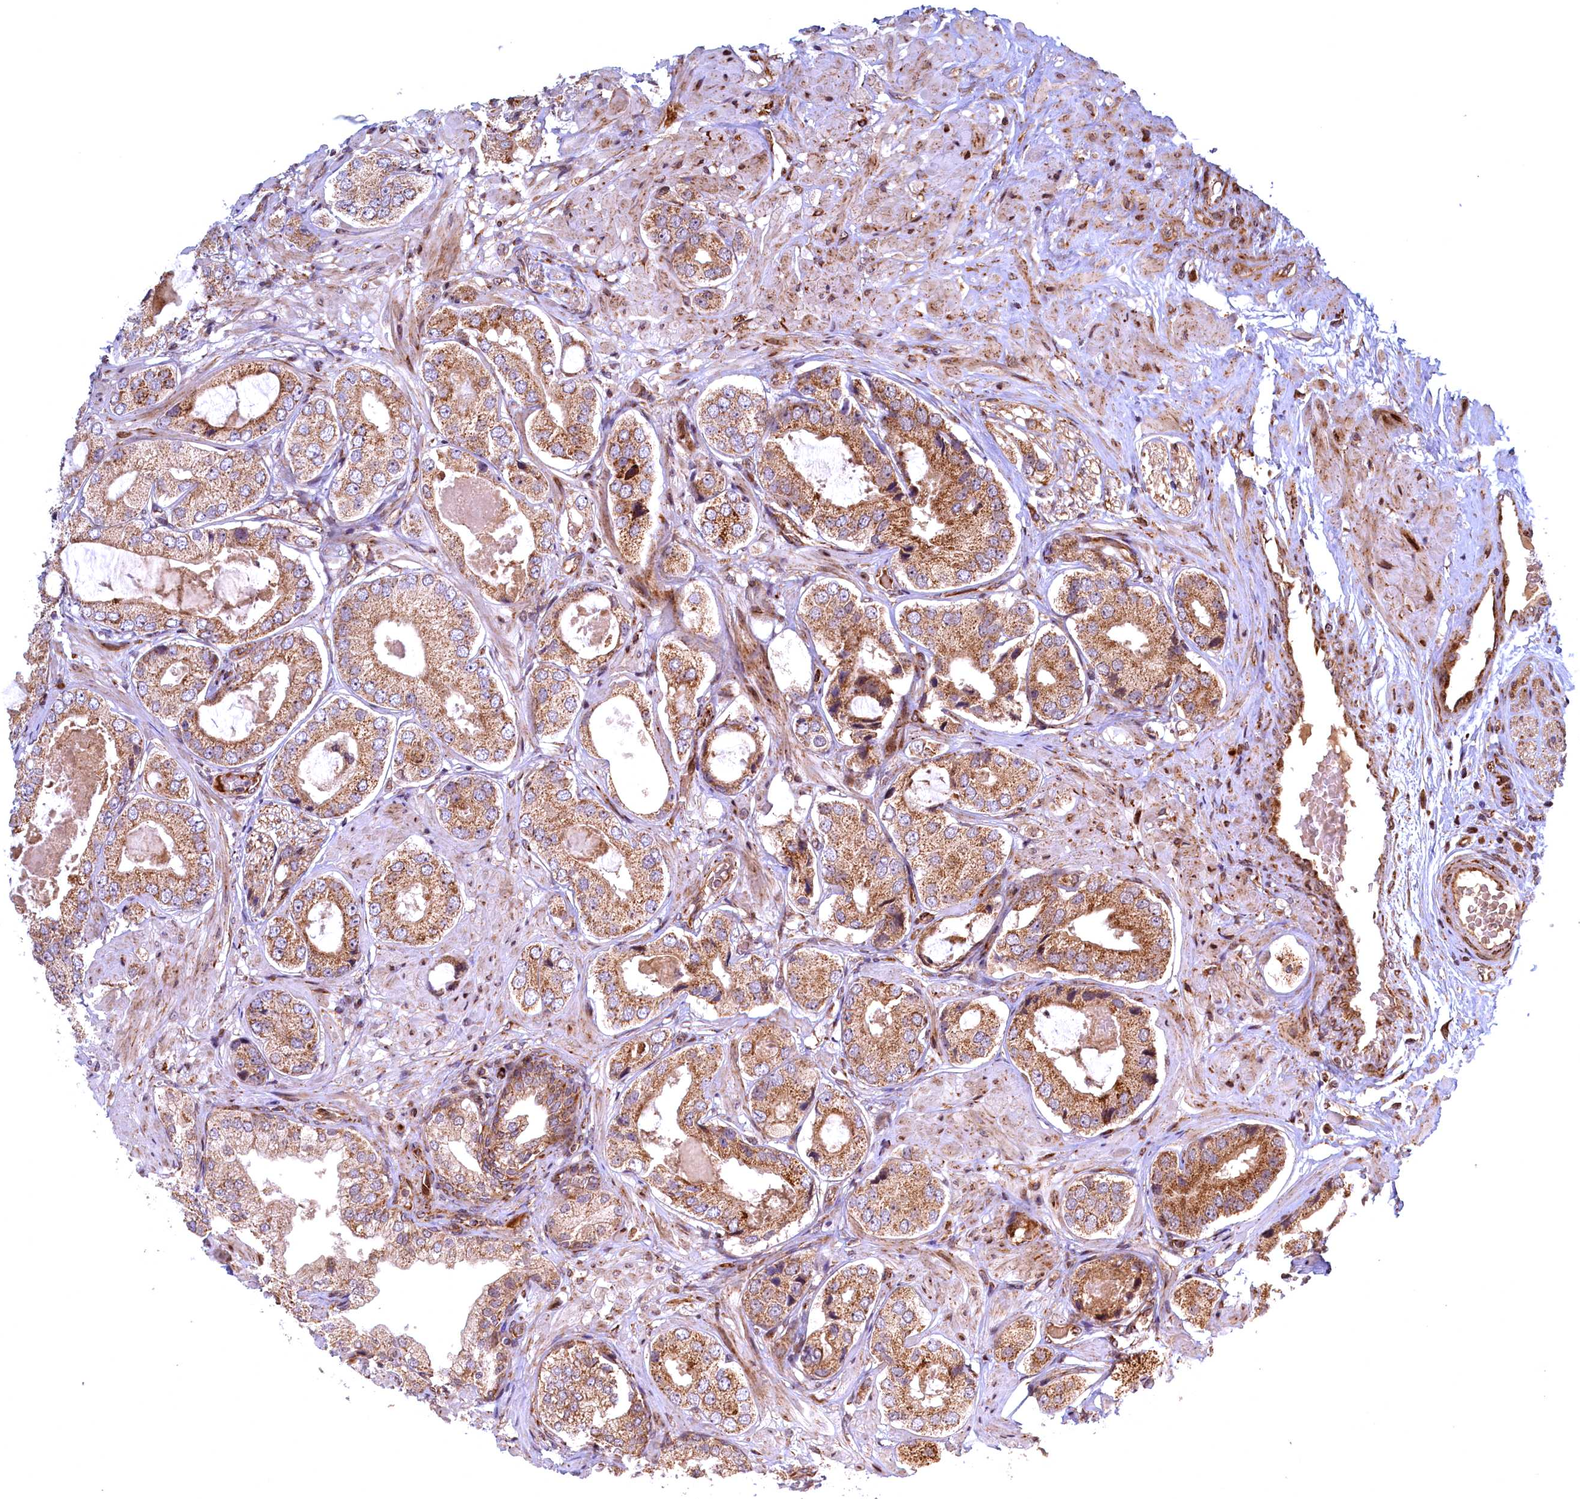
{"staining": {"intensity": "moderate", "quantity": ">75%", "location": "cytoplasmic/membranous"}, "tissue": "prostate cancer", "cell_type": "Tumor cells", "image_type": "cancer", "snomed": [{"axis": "morphology", "description": "Adenocarcinoma, High grade"}, {"axis": "topography", "description": "Prostate"}], "caption": "Prostate cancer (adenocarcinoma (high-grade)) was stained to show a protein in brown. There is medium levels of moderate cytoplasmic/membranous staining in approximately >75% of tumor cells.", "gene": "PLA2G10", "patient": {"sex": "male", "age": 59}}